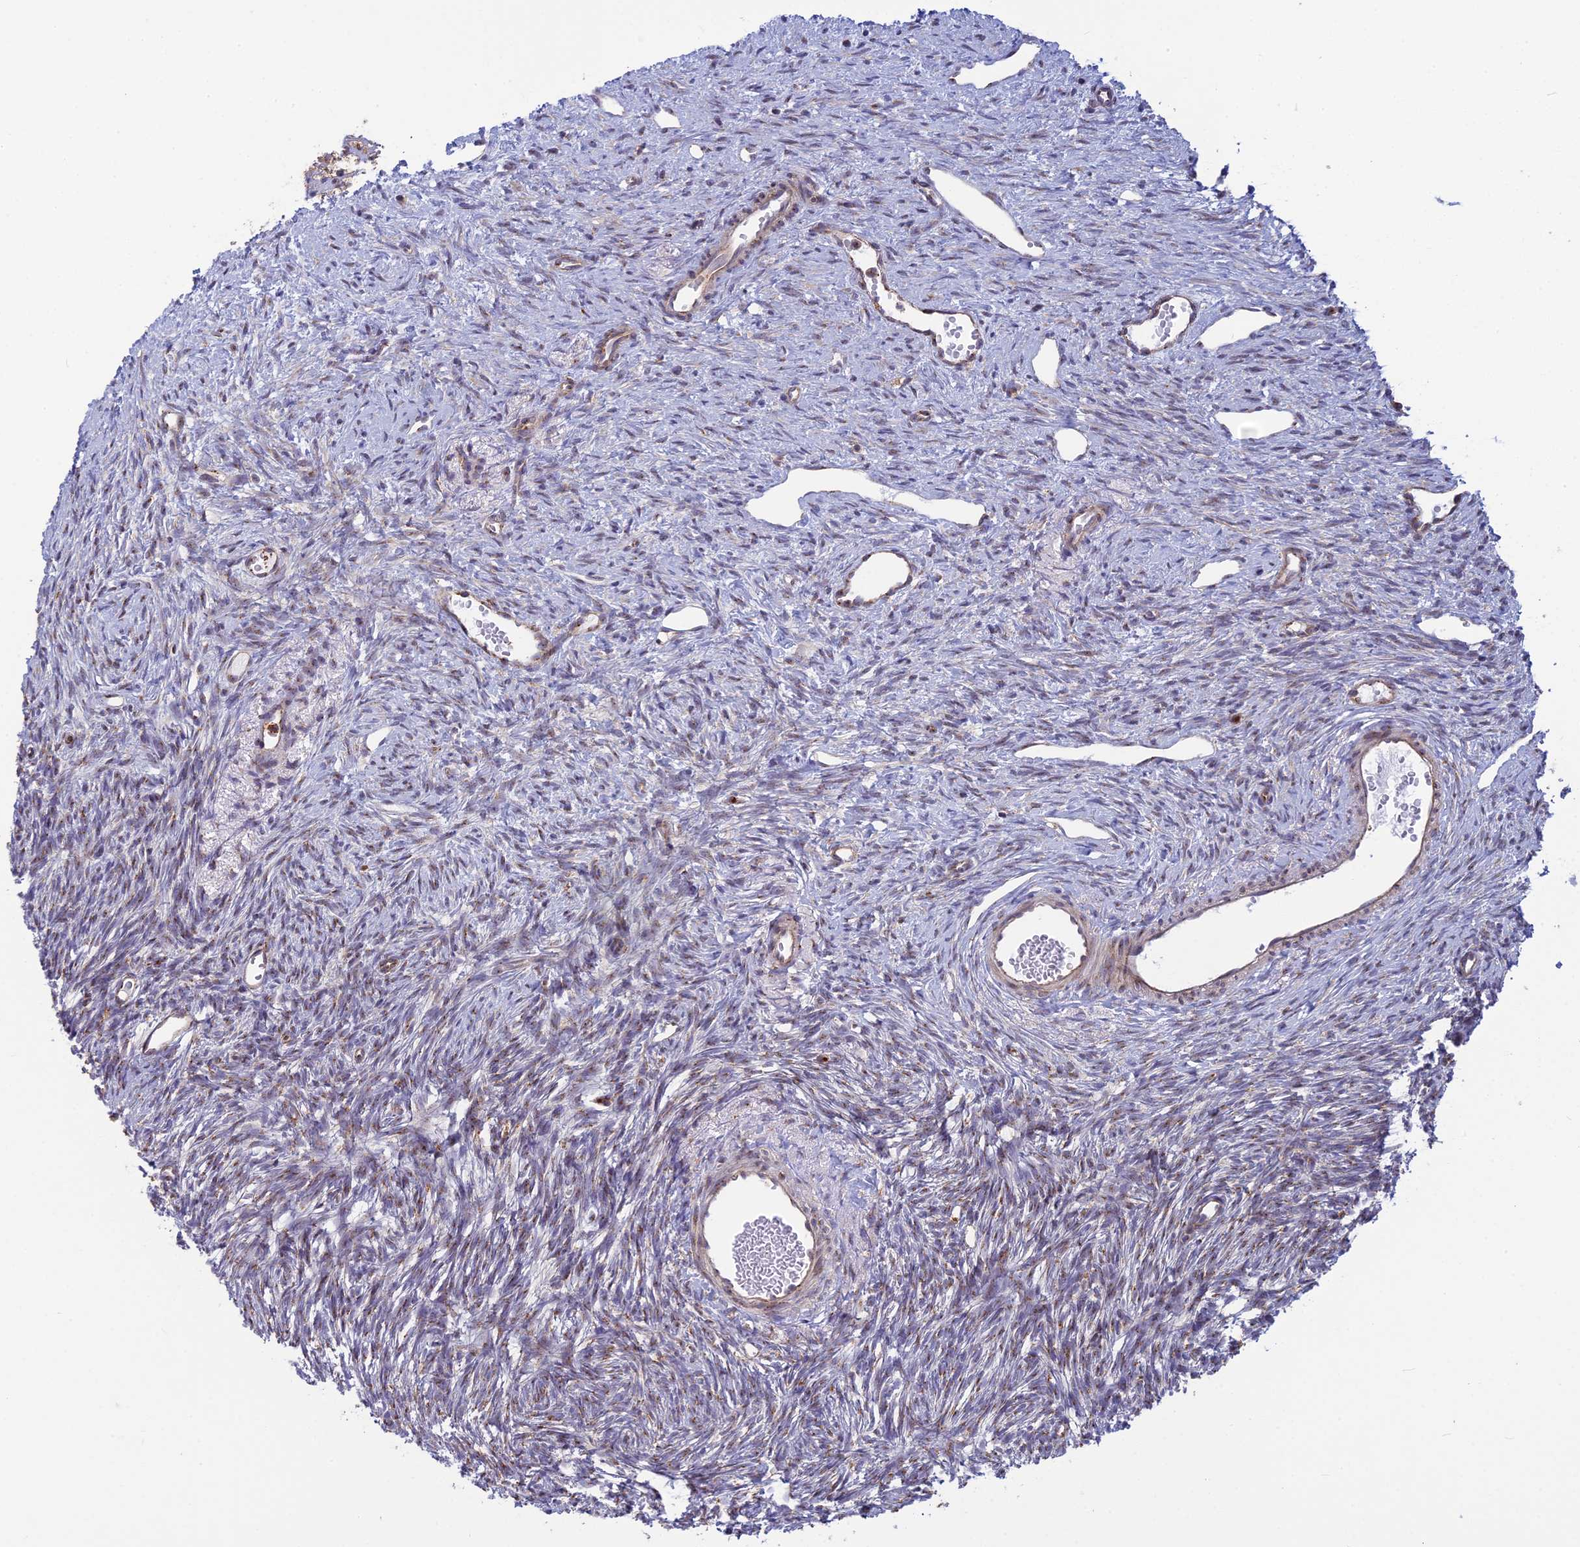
{"staining": {"intensity": "negative", "quantity": "none", "location": "none"}, "tissue": "ovary", "cell_type": "Ovarian stroma cells", "image_type": "normal", "snomed": [{"axis": "morphology", "description": "Normal tissue, NOS"}, {"axis": "topography", "description": "Ovary"}], "caption": "High power microscopy image of an immunohistochemistry (IHC) histopathology image of unremarkable ovary, revealing no significant staining in ovarian stroma cells. Nuclei are stained in blue.", "gene": "CLINT1", "patient": {"sex": "female", "age": 51}}